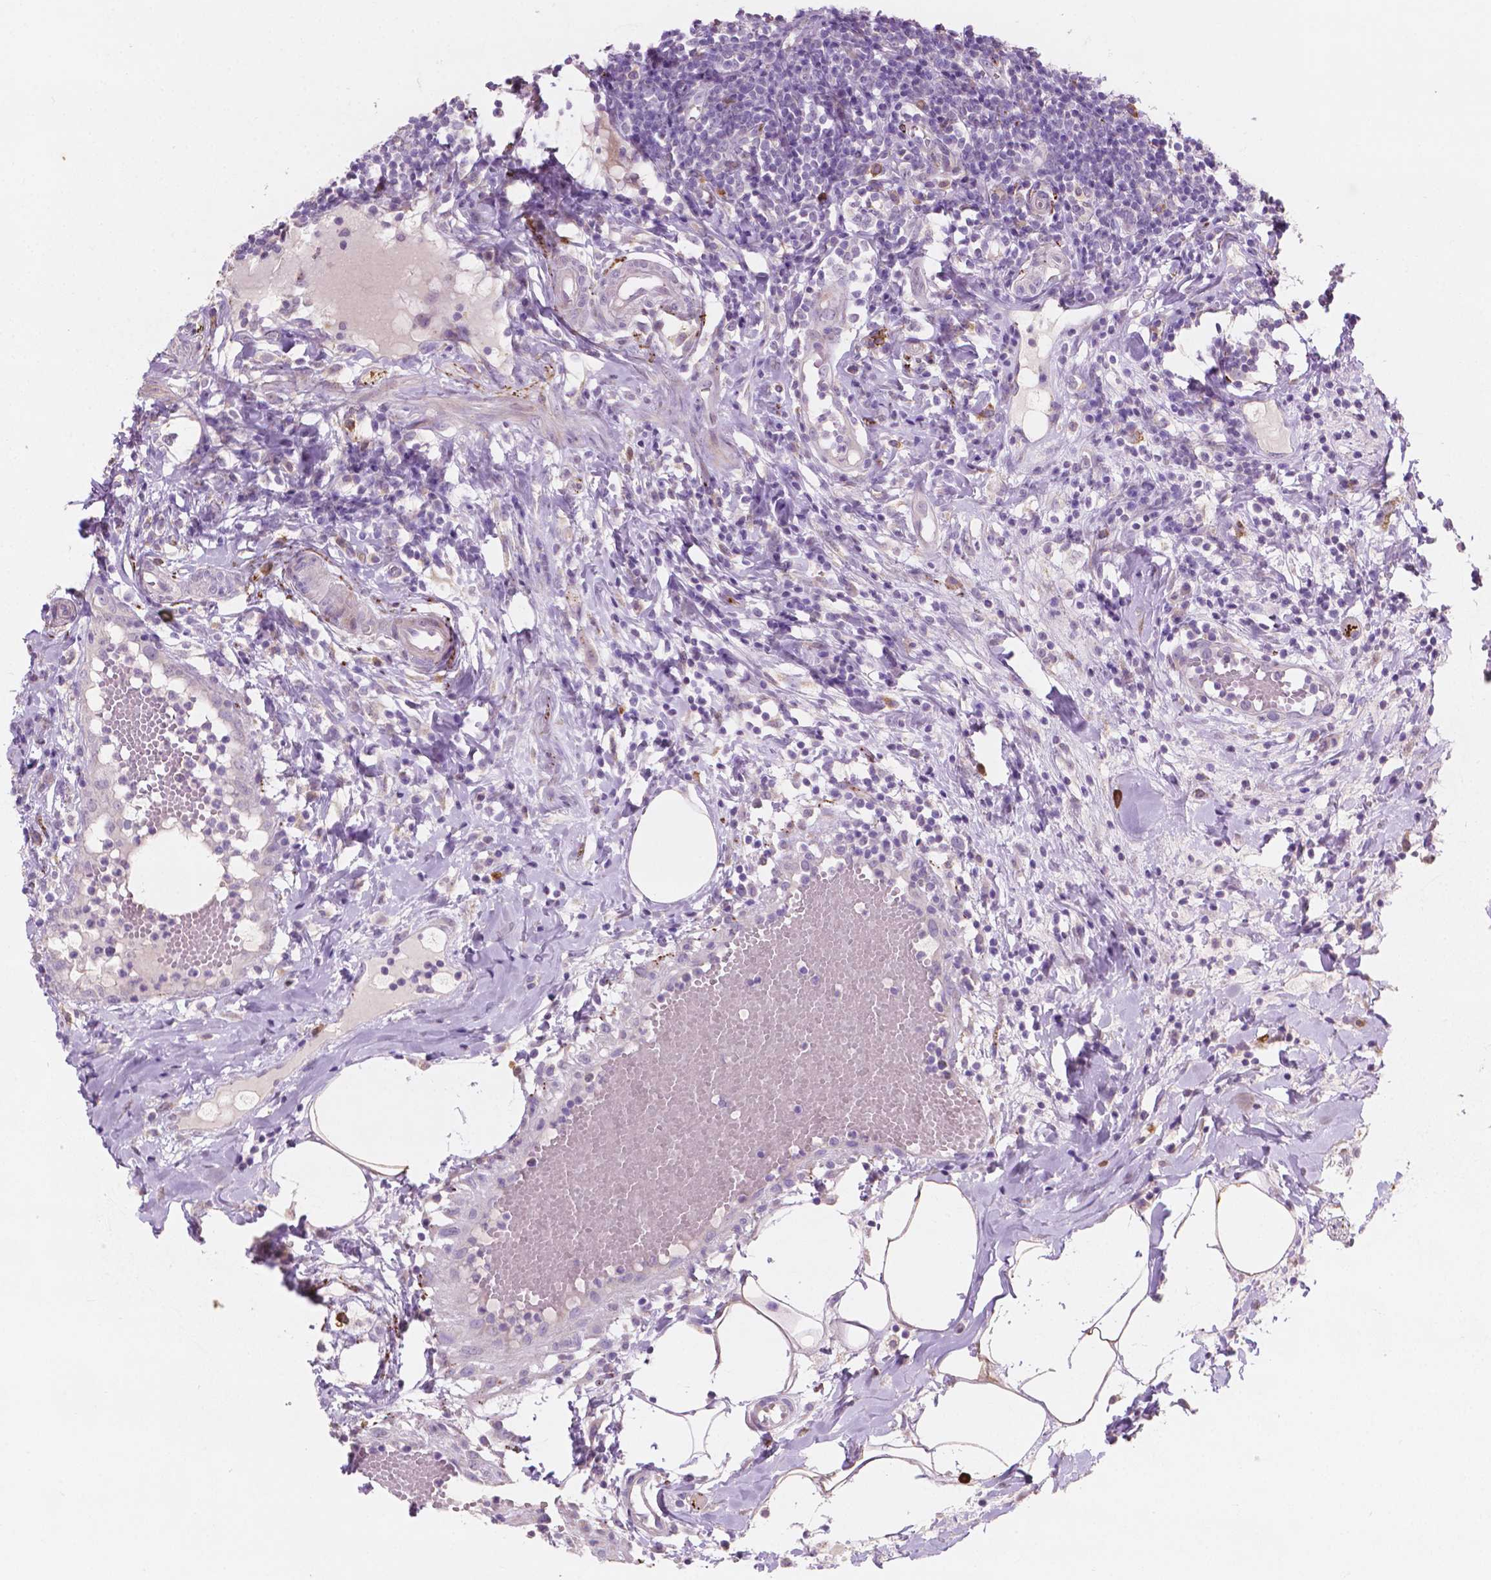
{"staining": {"intensity": "negative", "quantity": "none", "location": "none"}, "tissue": "appendix", "cell_type": "Glandular cells", "image_type": "normal", "snomed": [{"axis": "morphology", "description": "Normal tissue, NOS"}, {"axis": "morphology", "description": "Inflammation, NOS"}, {"axis": "topography", "description": "Appendix"}], "caption": "The immunohistochemistry image has no significant positivity in glandular cells of appendix.", "gene": "LRP1B", "patient": {"sex": "male", "age": 16}}